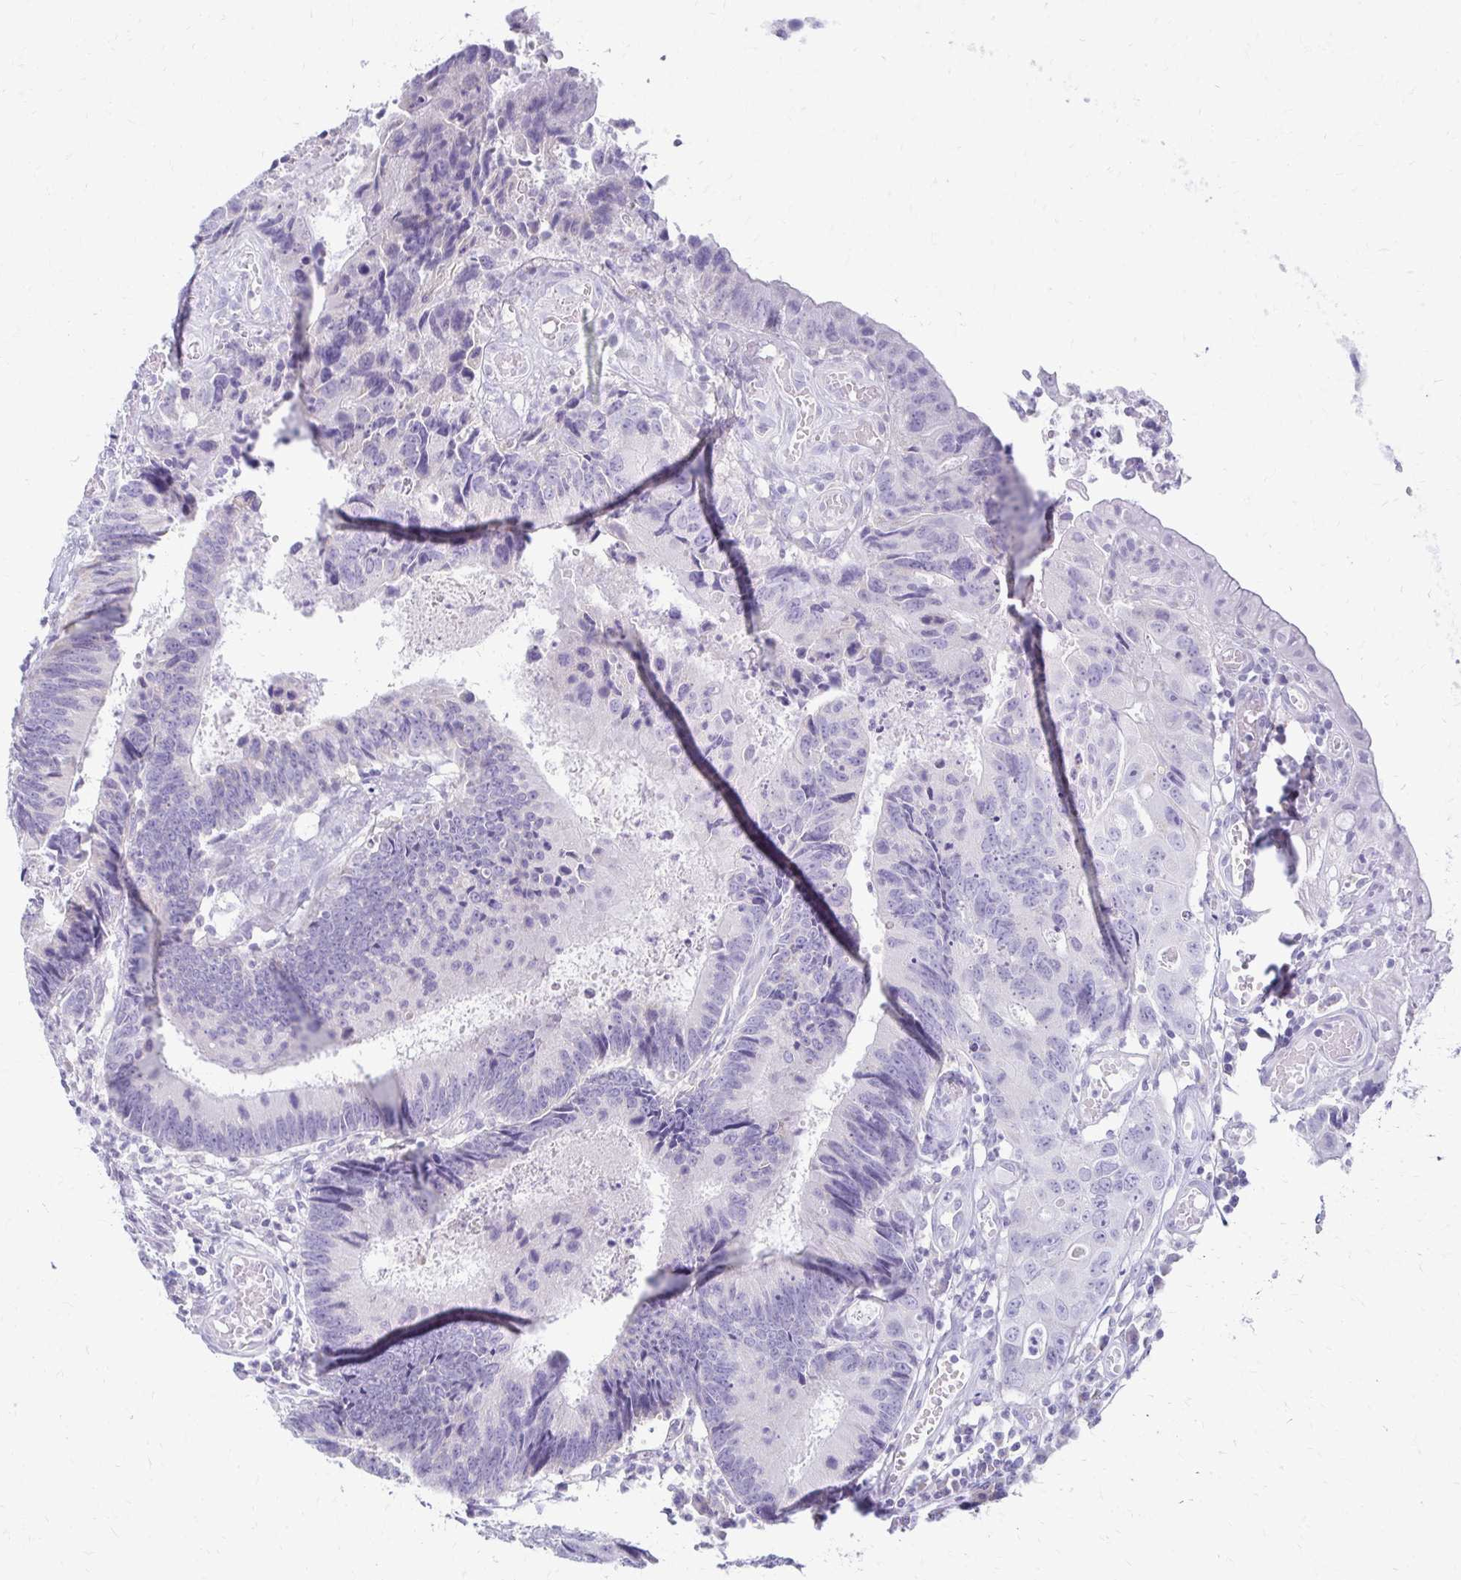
{"staining": {"intensity": "negative", "quantity": "none", "location": "none"}, "tissue": "colorectal cancer", "cell_type": "Tumor cells", "image_type": "cancer", "snomed": [{"axis": "morphology", "description": "Adenocarcinoma, NOS"}, {"axis": "topography", "description": "Colon"}], "caption": "Immunohistochemistry of human colorectal cancer demonstrates no positivity in tumor cells.", "gene": "FCGR2B", "patient": {"sex": "female", "age": 67}}